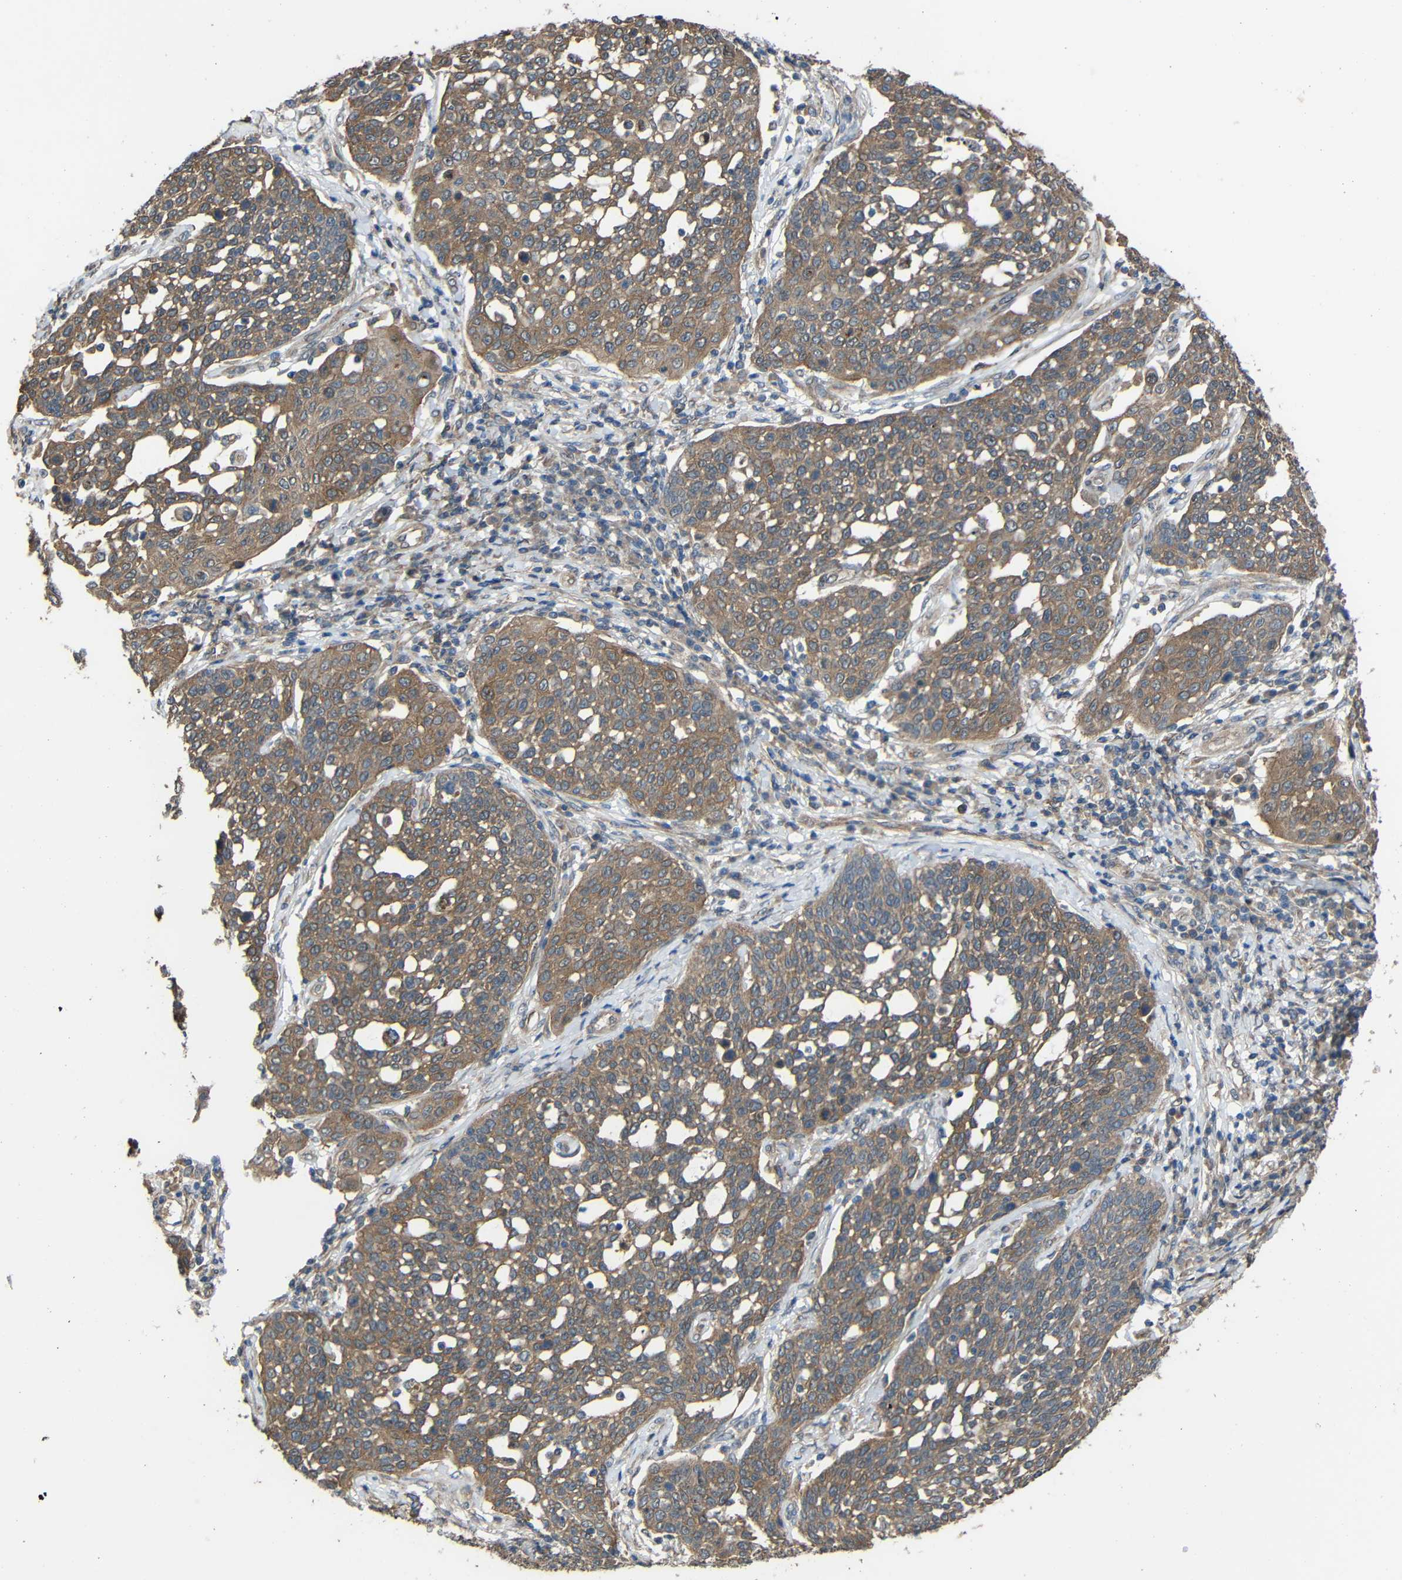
{"staining": {"intensity": "moderate", "quantity": ">75%", "location": "cytoplasmic/membranous"}, "tissue": "cervical cancer", "cell_type": "Tumor cells", "image_type": "cancer", "snomed": [{"axis": "morphology", "description": "Squamous cell carcinoma, NOS"}, {"axis": "topography", "description": "Cervix"}], "caption": "The photomicrograph reveals a brown stain indicating the presence of a protein in the cytoplasmic/membranous of tumor cells in squamous cell carcinoma (cervical). (Stains: DAB (3,3'-diaminobenzidine) in brown, nuclei in blue, Microscopy: brightfield microscopy at high magnification).", "gene": "CHST9", "patient": {"sex": "female", "age": 34}}